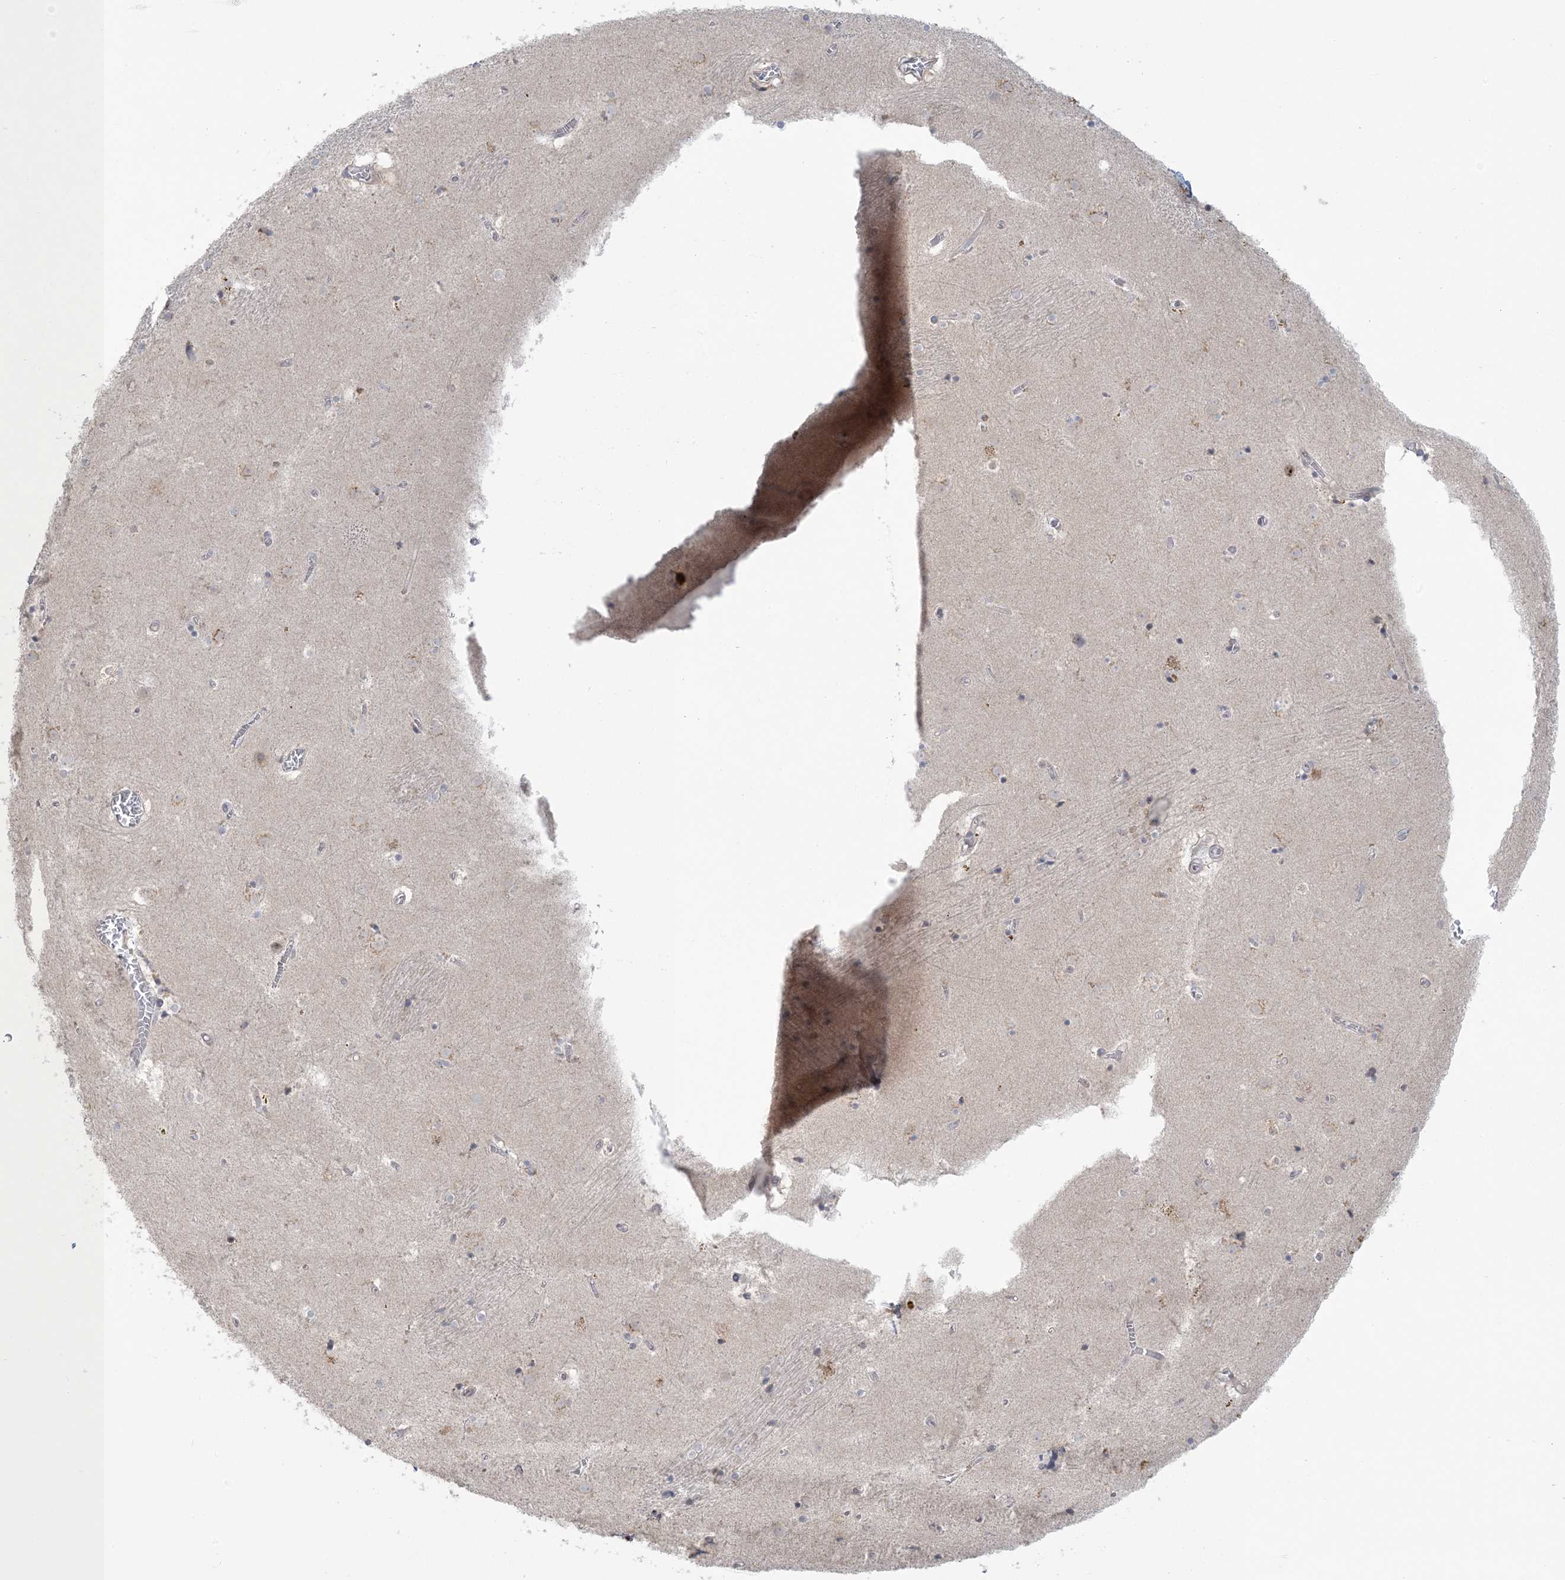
{"staining": {"intensity": "strong", "quantity": "<25%", "location": "nuclear"}, "tissue": "caudate", "cell_type": "Glial cells", "image_type": "normal", "snomed": [{"axis": "morphology", "description": "Normal tissue, NOS"}, {"axis": "topography", "description": "Lateral ventricle wall"}], "caption": "Immunohistochemical staining of unremarkable human caudate displays <25% levels of strong nuclear protein expression in about <25% of glial cells. The staining was performed using DAB (3,3'-diaminobenzidine) to visualize the protein expression in brown, while the nuclei were stained in blue with hematoxylin (Magnification: 20x).", "gene": "NRBP2", "patient": {"sex": "male", "age": 70}}